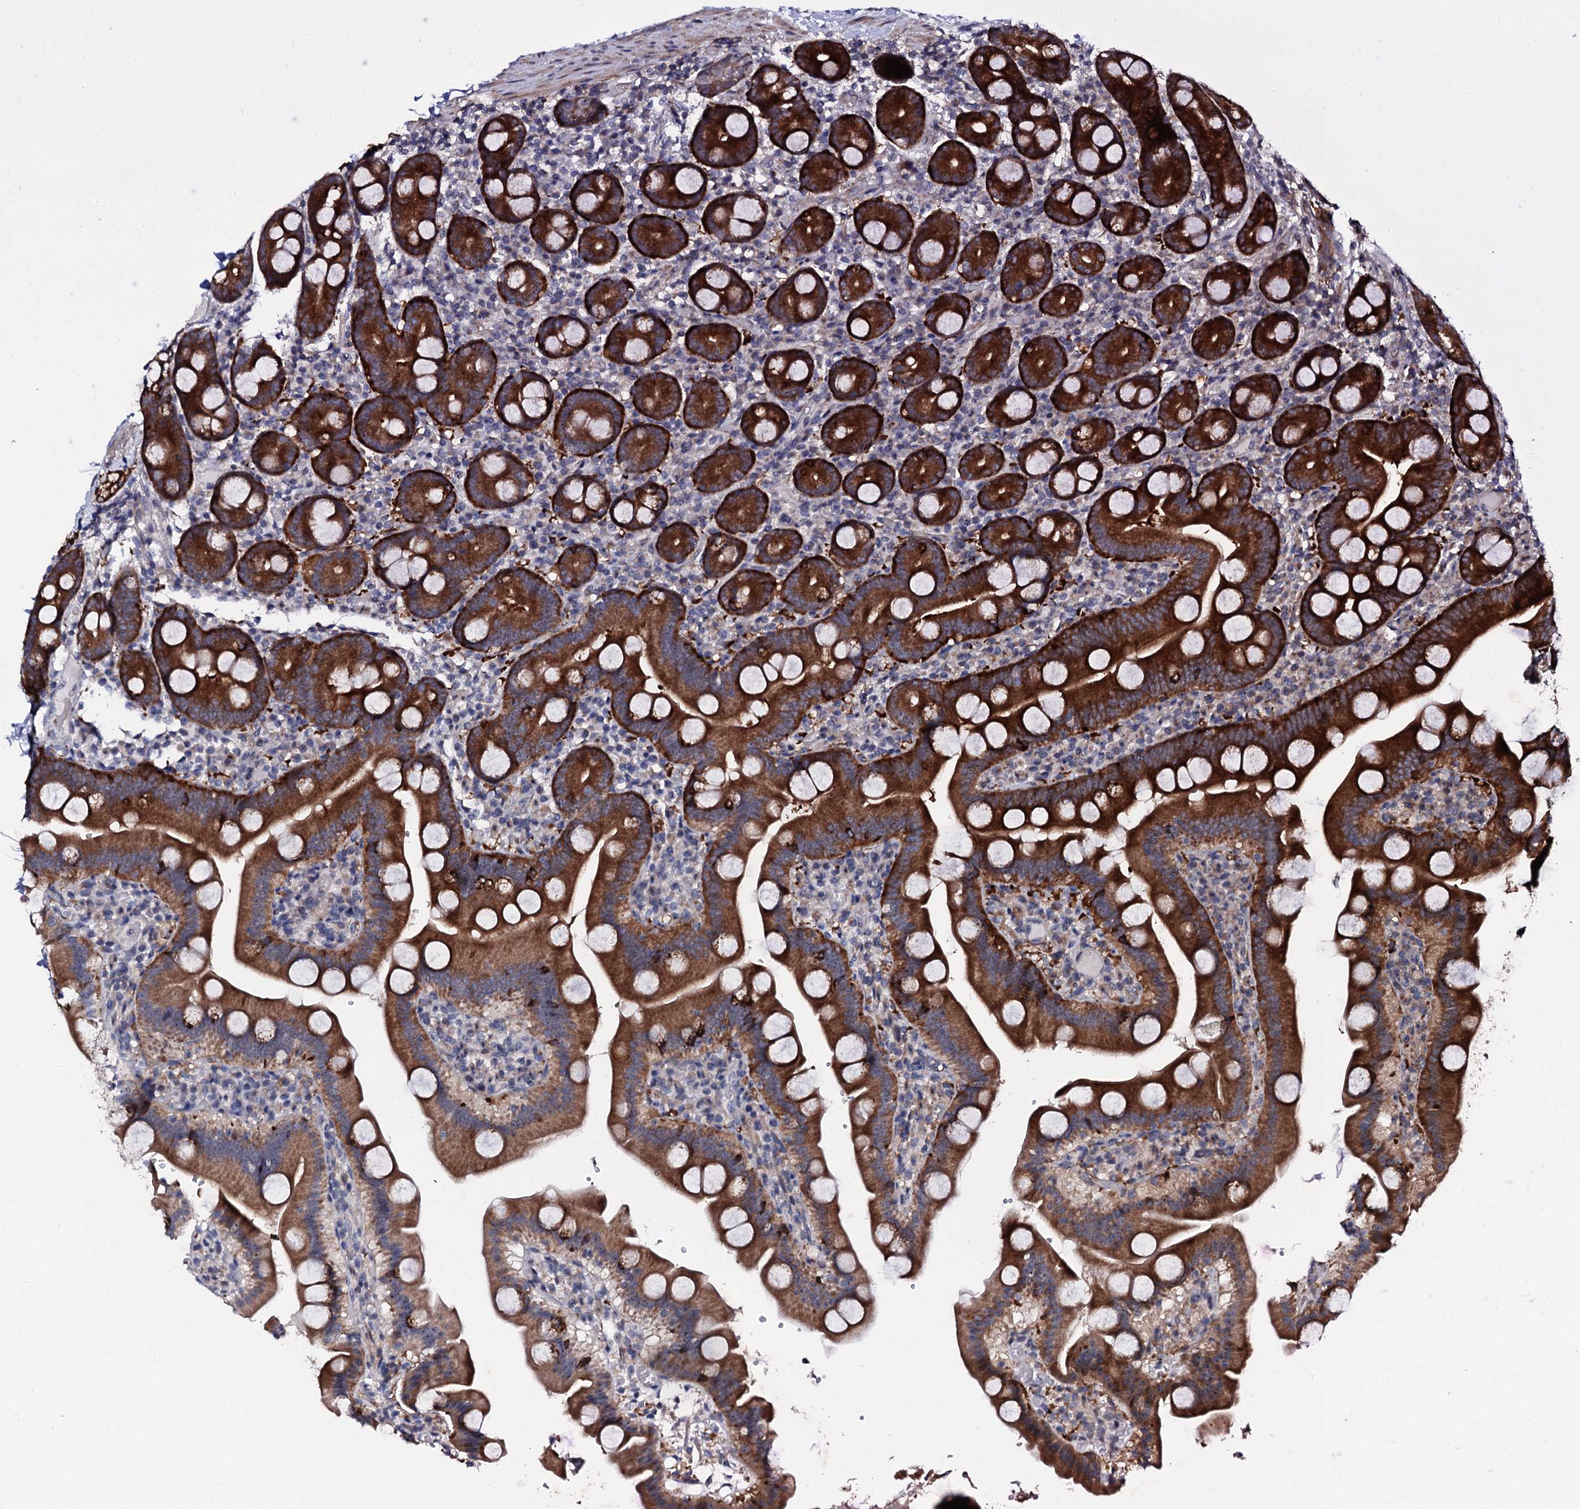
{"staining": {"intensity": "strong", "quantity": ">75%", "location": "cytoplasmic/membranous"}, "tissue": "duodenum", "cell_type": "Glandular cells", "image_type": "normal", "snomed": [{"axis": "morphology", "description": "Normal tissue, NOS"}, {"axis": "topography", "description": "Duodenum"}], "caption": "Strong cytoplasmic/membranous staining for a protein is appreciated in approximately >75% of glandular cells of benign duodenum using immunohistochemistry.", "gene": "GTPBP4", "patient": {"sex": "male", "age": 55}}